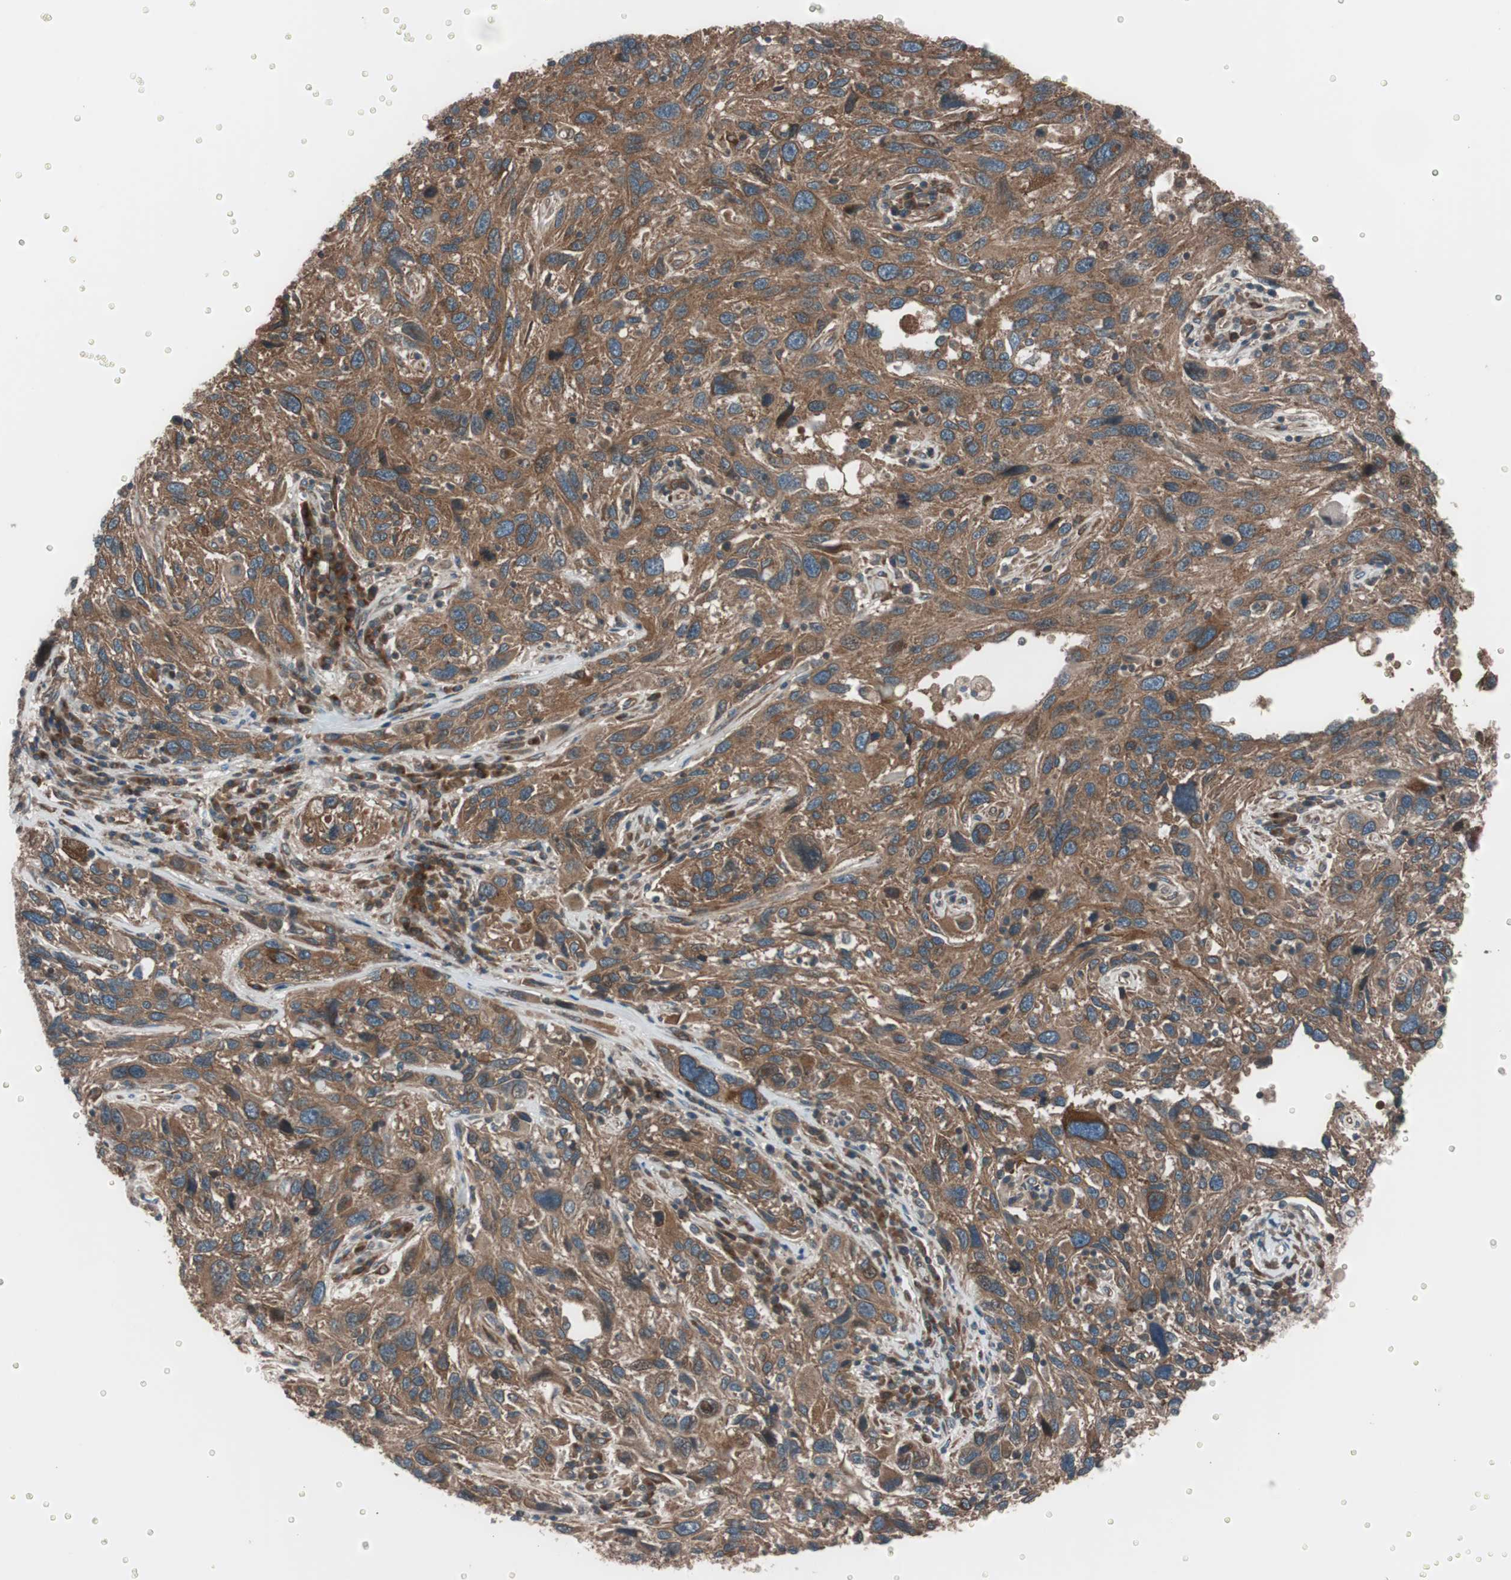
{"staining": {"intensity": "strong", "quantity": ">75%", "location": "cytoplasmic/membranous"}, "tissue": "melanoma", "cell_type": "Tumor cells", "image_type": "cancer", "snomed": [{"axis": "morphology", "description": "Malignant melanoma, NOS"}, {"axis": "topography", "description": "Skin"}], "caption": "Tumor cells exhibit high levels of strong cytoplasmic/membranous staining in approximately >75% of cells in melanoma.", "gene": "SEC31A", "patient": {"sex": "male", "age": 53}}